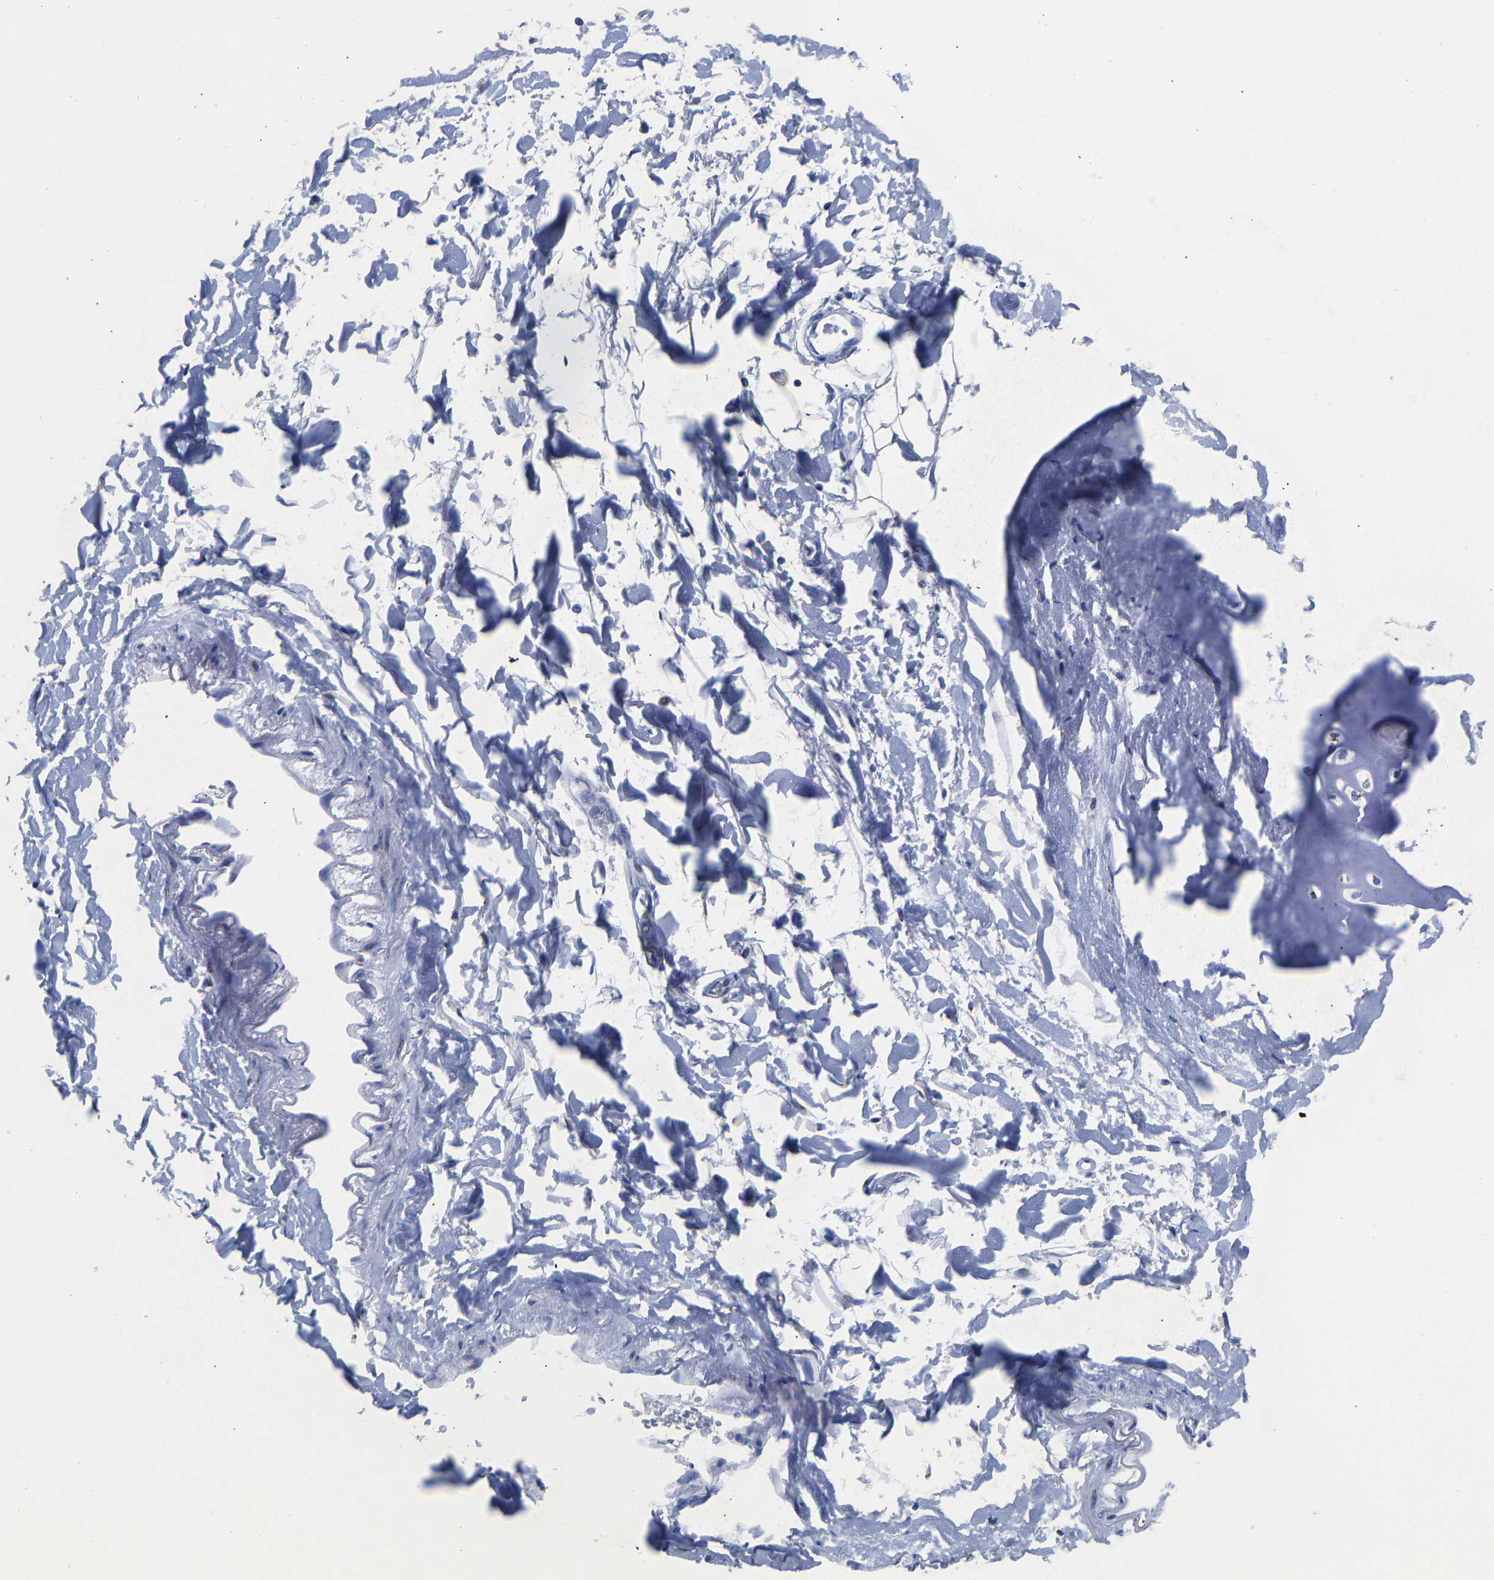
{"staining": {"intensity": "negative", "quantity": "none", "location": "none"}, "tissue": "adipose tissue", "cell_type": "Adipocytes", "image_type": "normal", "snomed": [{"axis": "morphology", "description": "Normal tissue, NOS"}, {"axis": "topography", "description": "Cartilage tissue"}, {"axis": "topography", "description": "Bronchus"}], "caption": "This is an immunohistochemistry micrograph of unremarkable adipose tissue. There is no positivity in adipocytes.", "gene": "TMEM87A", "patient": {"sex": "female", "age": 73}}